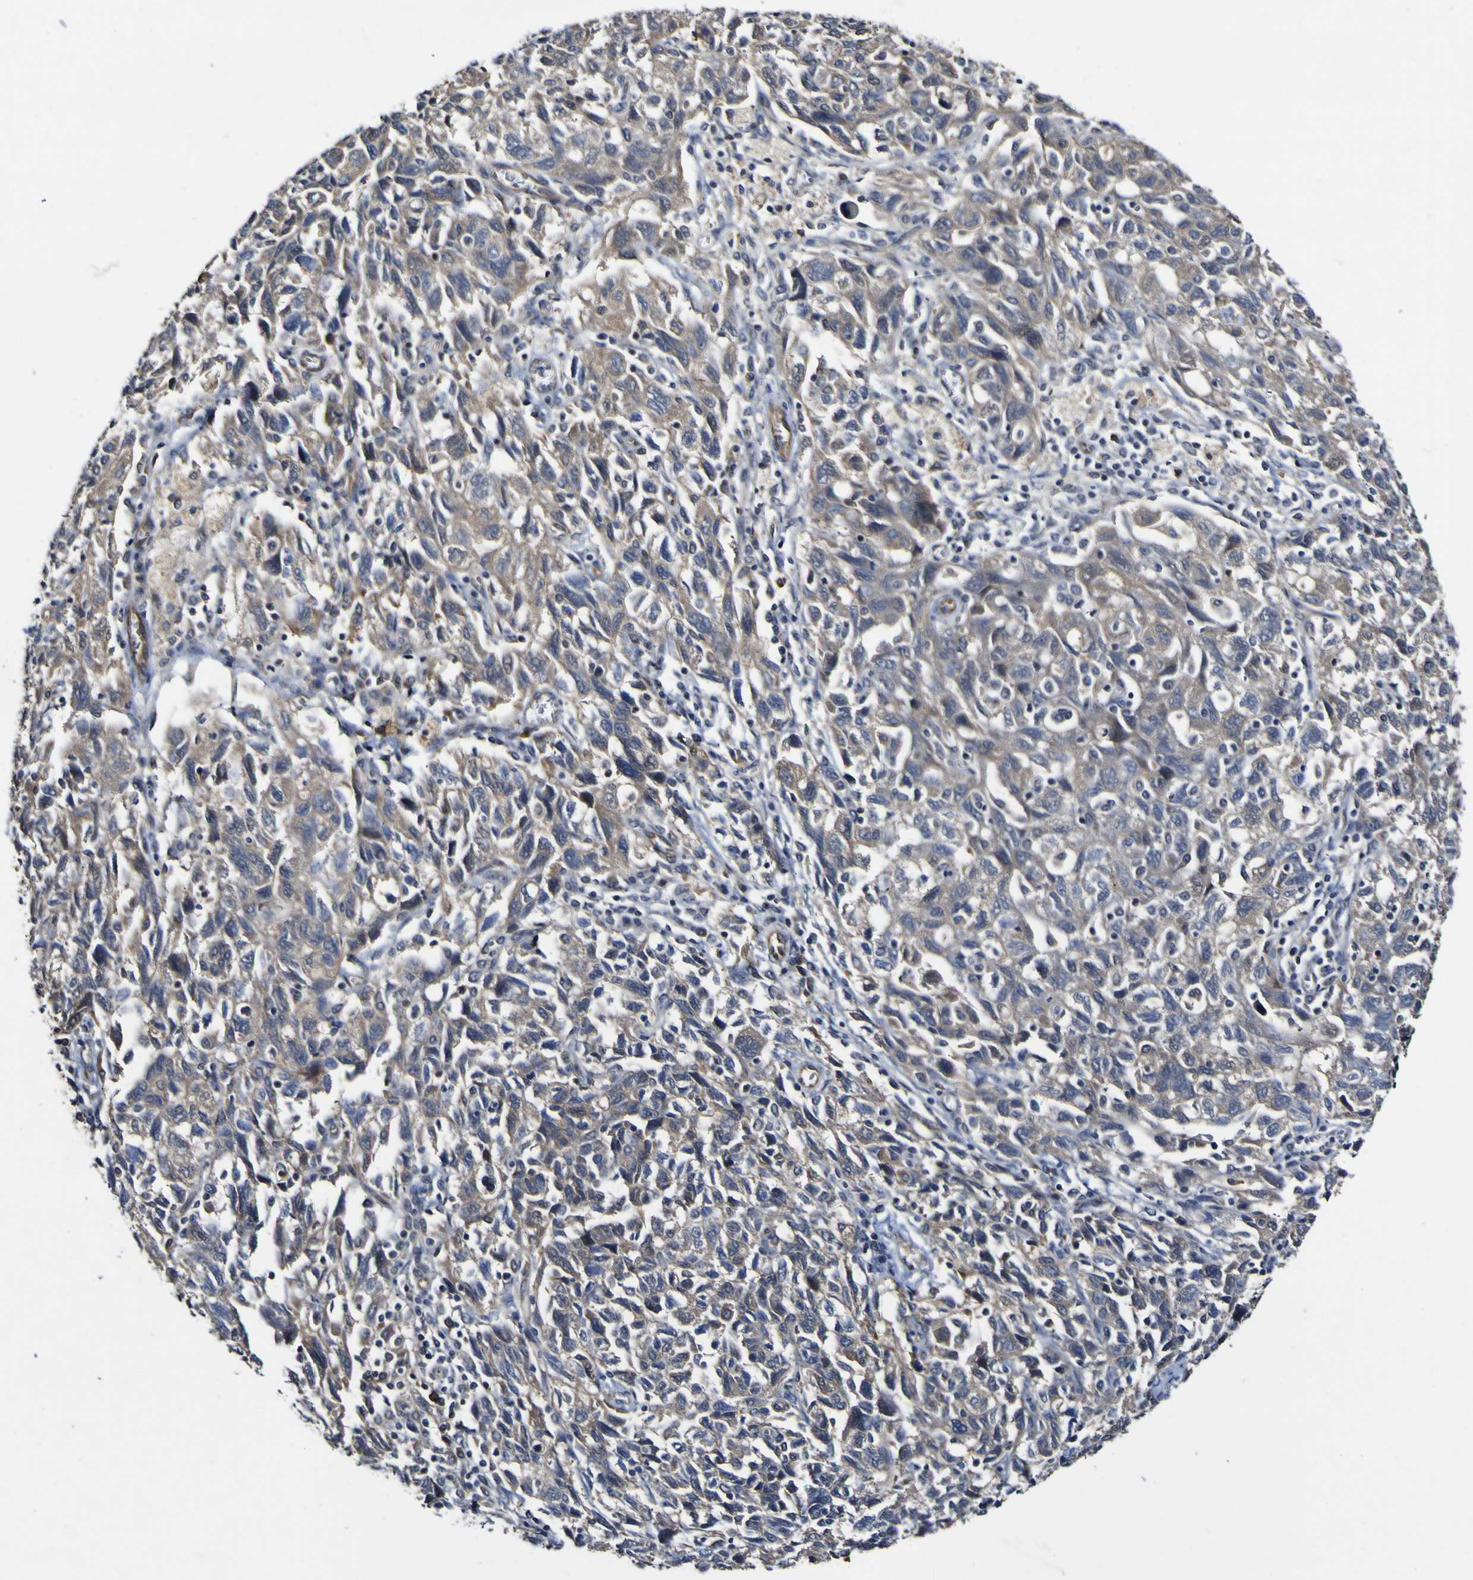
{"staining": {"intensity": "weak", "quantity": ">75%", "location": "cytoplasmic/membranous"}, "tissue": "ovarian cancer", "cell_type": "Tumor cells", "image_type": "cancer", "snomed": [{"axis": "morphology", "description": "Carcinoma, NOS"}, {"axis": "morphology", "description": "Cystadenocarcinoma, serous, NOS"}, {"axis": "topography", "description": "Ovary"}], "caption": "Ovarian cancer (serous cystadenocarcinoma) stained for a protein (brown) exhibits weak cytoplasmic/membranous positive positivity in about >75% of tumor cells.", "gene": "CCL2", "patient": {"sex": "female", "age": 69}}